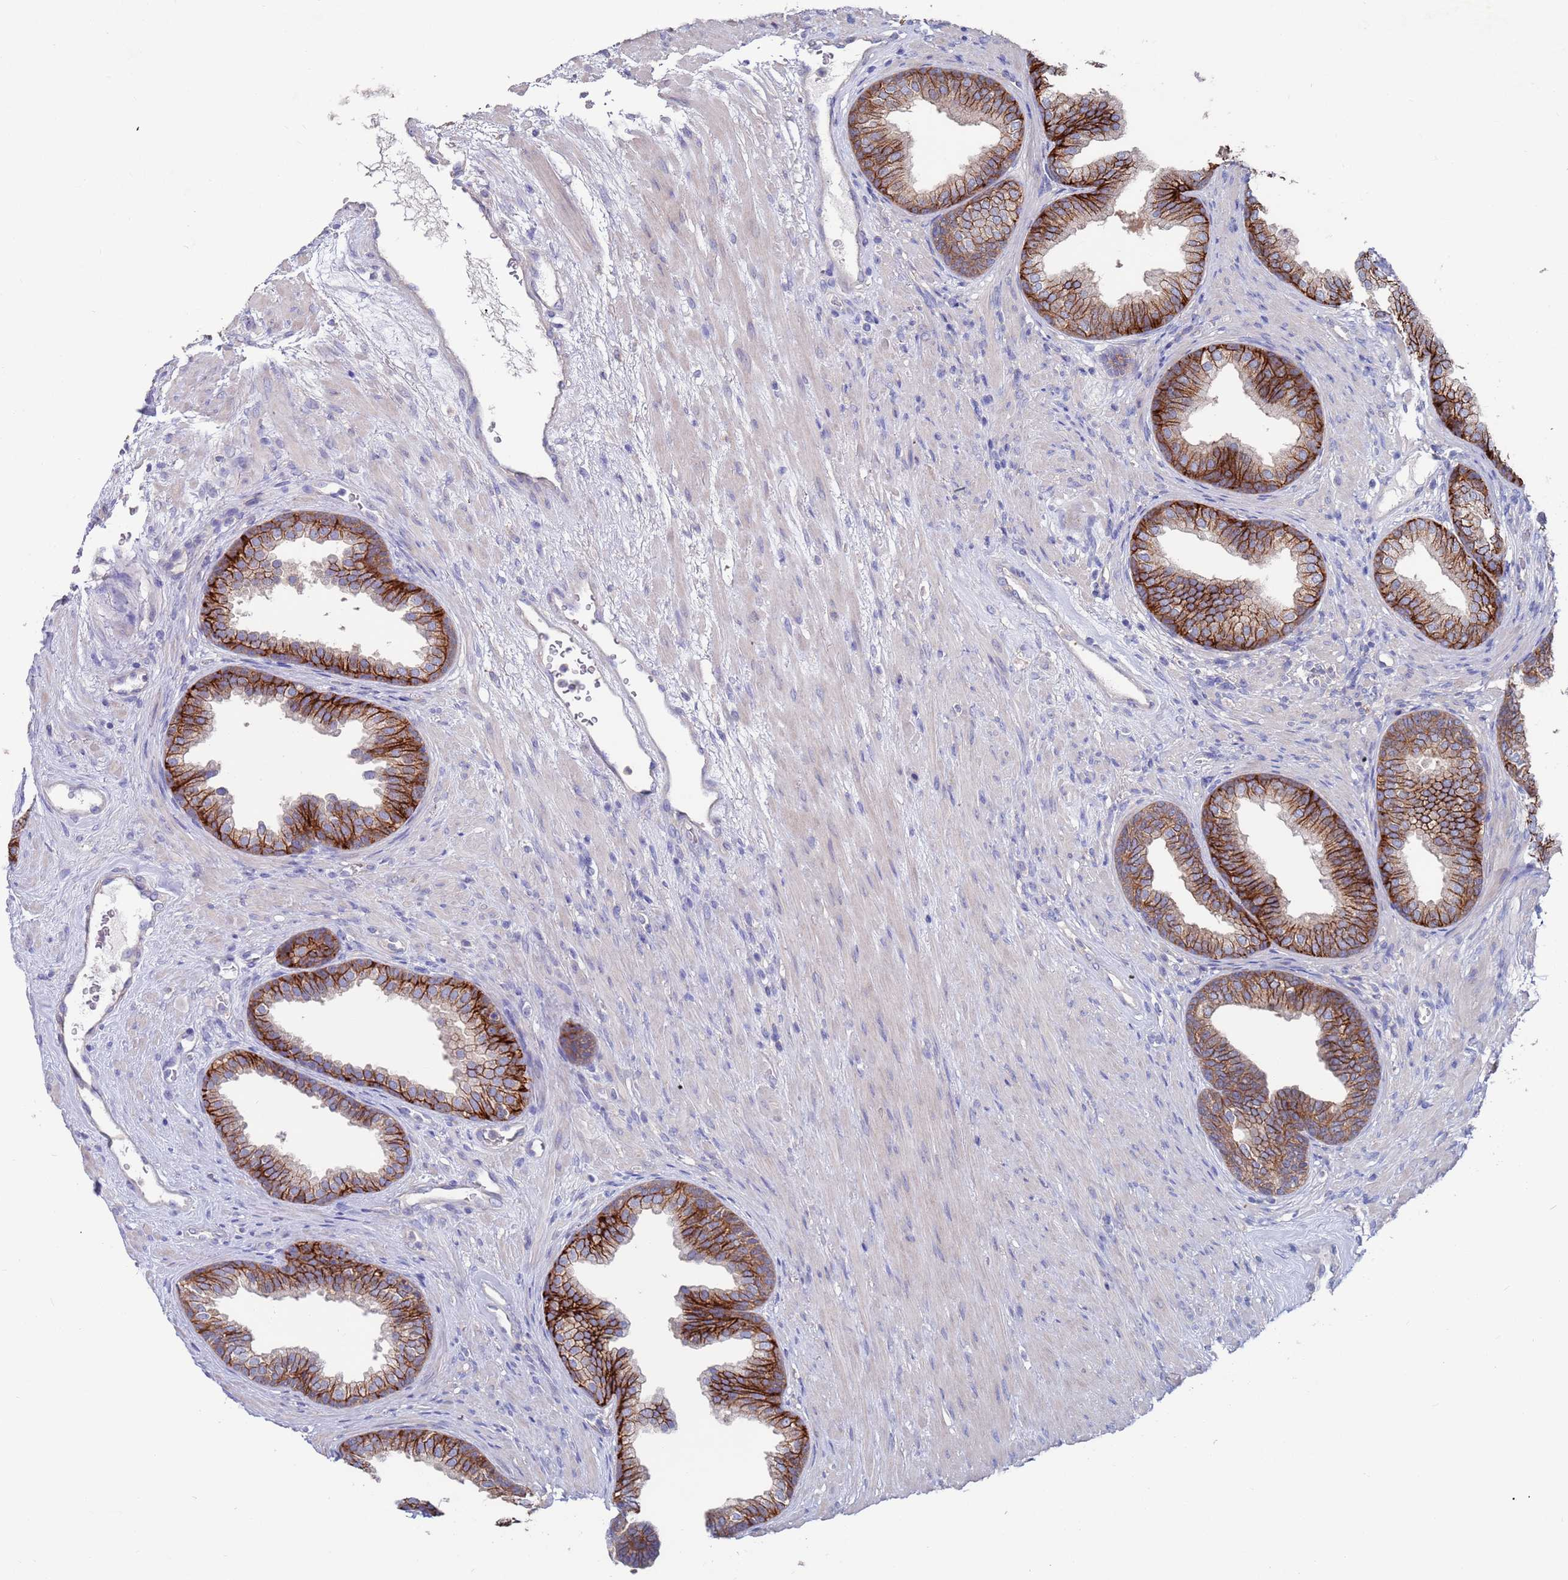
{"staining": {"intensity": "strong", "quantity": ">75%", "location": "cytoplasmic/membranous"}, "tissue": "prostate", "cell_type": "Glandular cells", "image_type": "normal", "snomed": [{"axis": "morphology", "description": "Normal tissue, NOS"}, {"axis": "topography", "description": "Prostate"}], "caption": "Protein expression analysis of normal human prostate reveals strong cytoplasmic/membranous positivity in approximately >75% of glandular cells.", "gene": "KRTCAP3", "patient": {"sex": "male", "age": 76}}